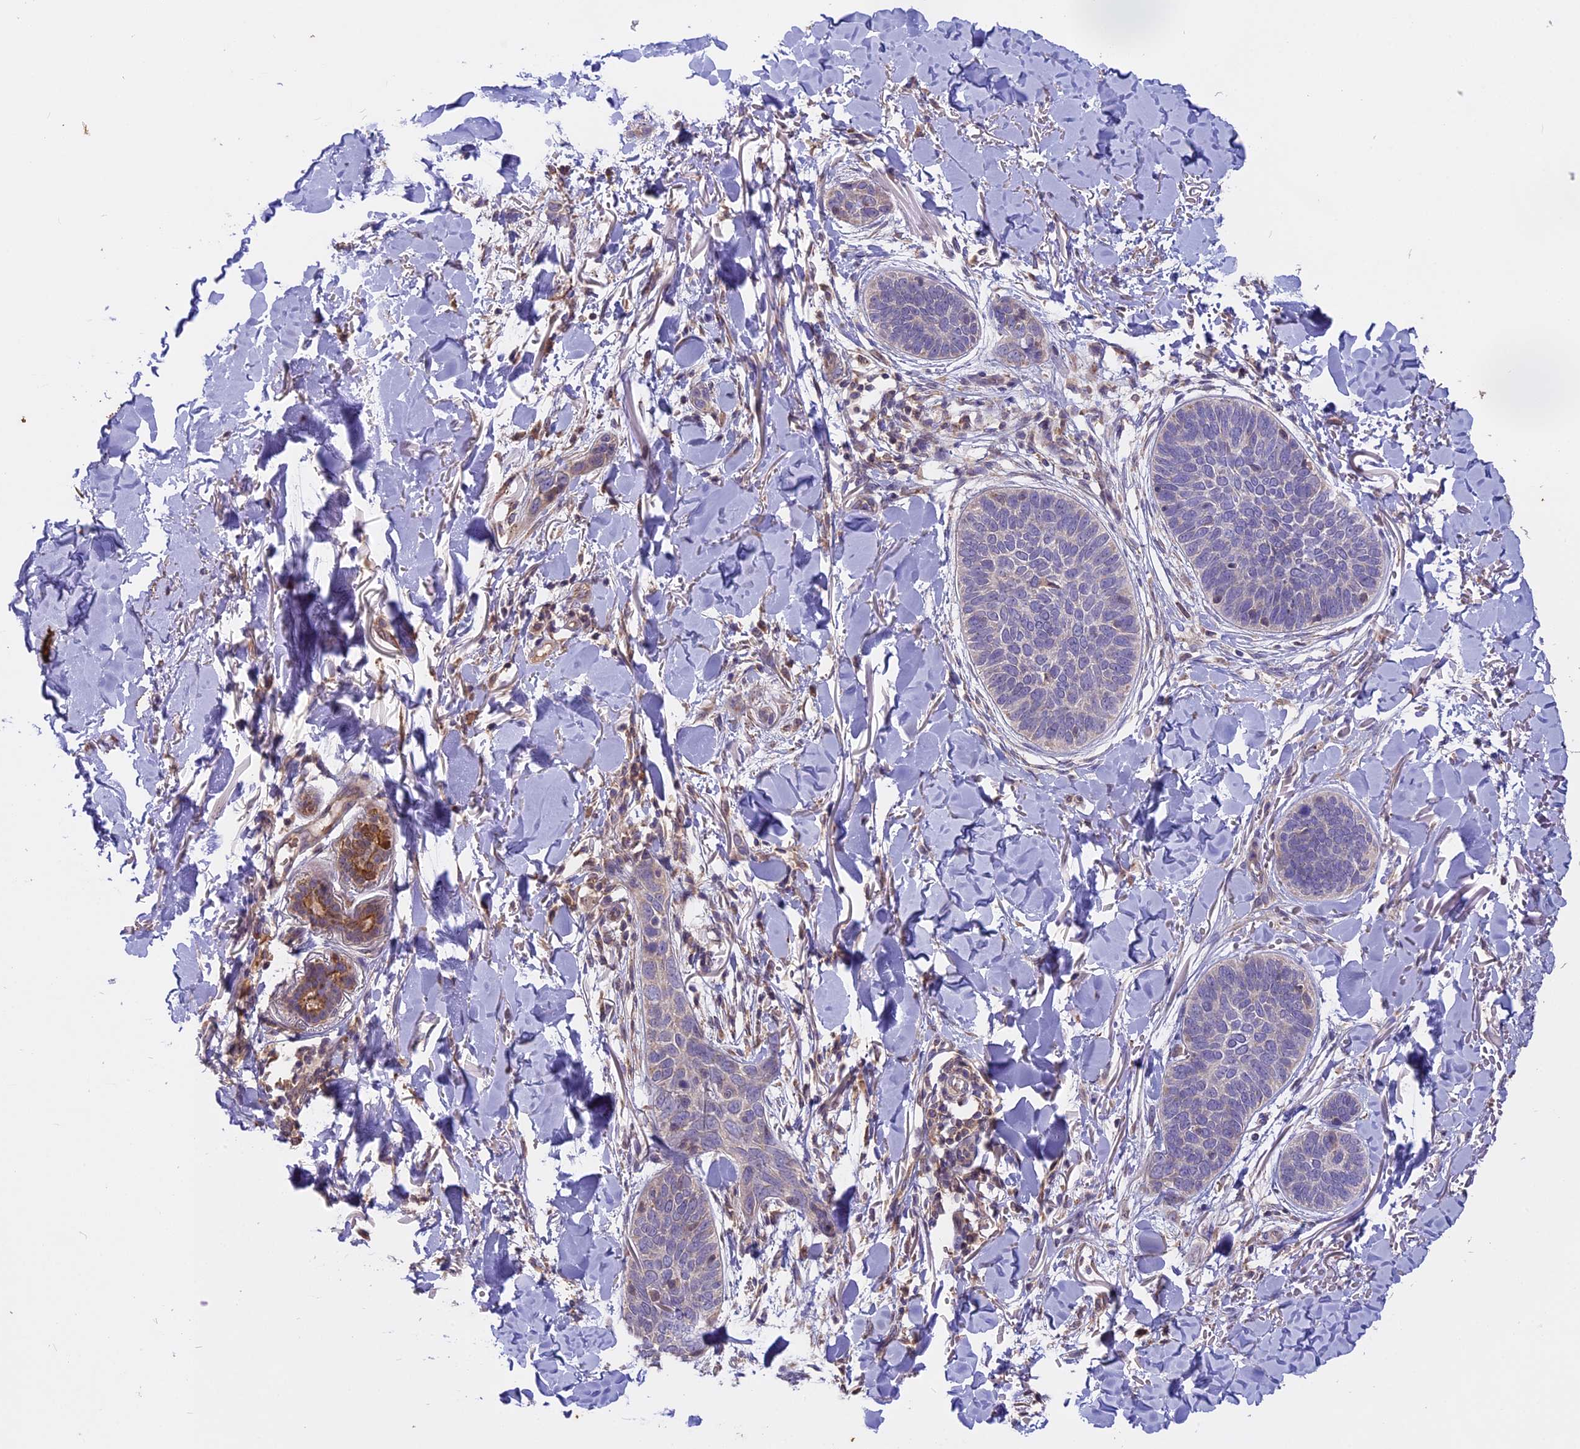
{"staining": {"intensity": "negative", "quantity": "none", "location": "none"}, "tissue": "skin cancer", "cell_type": "Tumor cells", "image_type": "cancer", "snomed": [{"axis": "morphology", "description": "Basal cell carcinoma"}, {"axis": "topography", "description": "Skin"}], "caption": "Human basal cell carcinoma (skin) stained for a protein using IHC demonstrates no staining in tumor cells.", "gene": "MEMO1", "patient": {"sex": "male", "age": 85}}